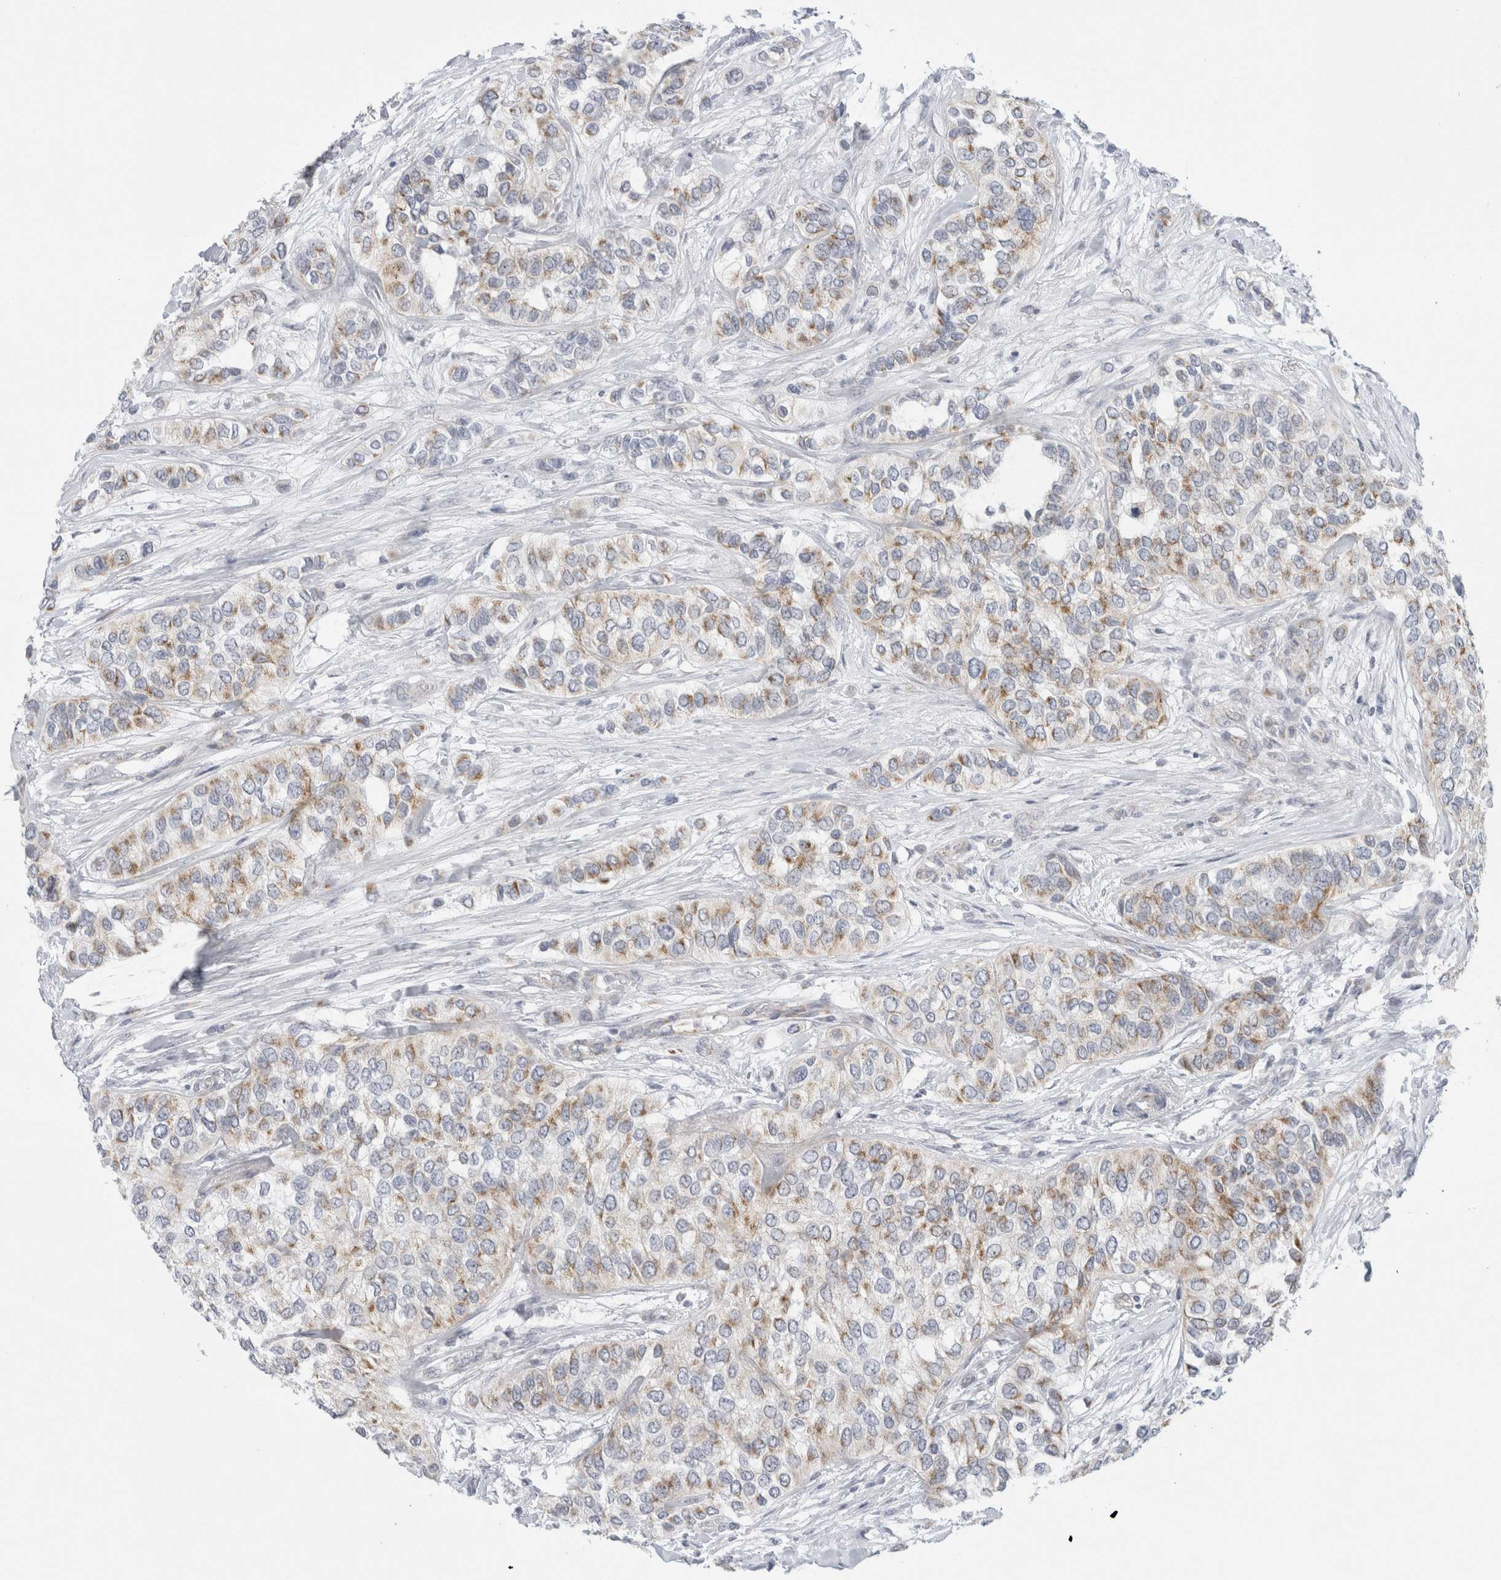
{"staining": {"intensity": "moderate", "quantity": "25%-75%", "location": "cytoplasmic/membranous"}, "tissue": "urothelial cancer", "cell_type": "Tumor cells", "image_type": "cancer", "snomed": [{"axis": "morphology", "description": "Urothelial carcinoma, High grade"}, {"axis": "topography", "description": "Urinary bladder"}], "caption": "Immunohistochemical staining of human urothelial carcinoma (high-grade) exhibits medium levels of moderate cytoplasmic/membranous protein positivity in about 25%-75% of tumor cells.", "gene": "FAHD1", "patient": {"sex": "female", "age": 56}}